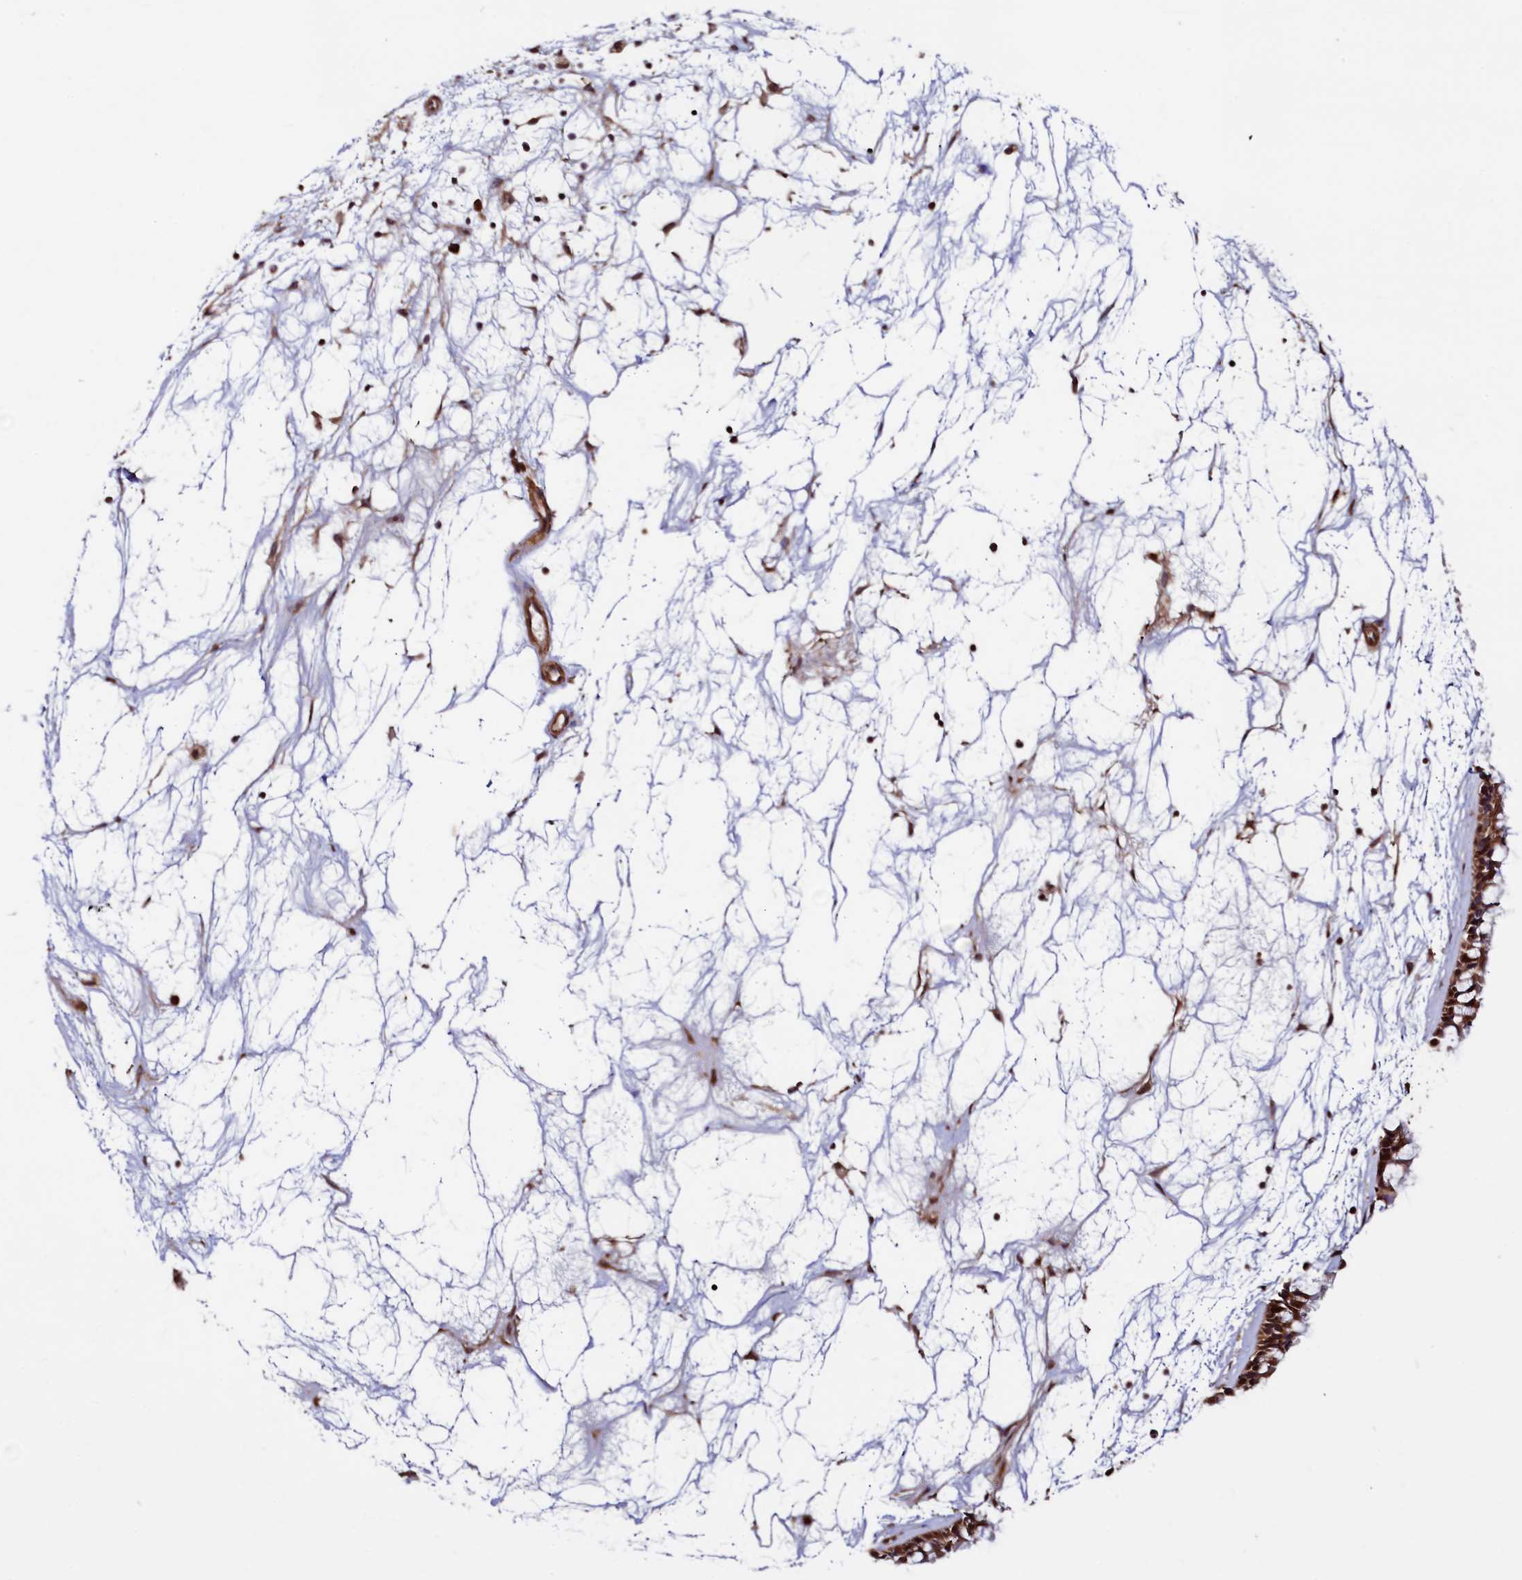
{"staining": {"intensity": "strong", "quantity": ">75%", "location": "cytoplasmic/membranous"}, "tissue": "nasopharynx", "cell_type": "Respiratory epithelial cells", "image_type": "normal", "snomed": [{"axis": "morphology", "description": "Normal tissue, NOS"}, {"axis": "topography", "description": "Nasopharynx"}], "caption": "The micrograph displays staining of benign nasopharynx, revealing strong cytoplasmic/membranous protein positivity (brown color) within respiratory epithelial cells.", "gene": "RBFA", "patient": {"sex": "male", "age": 64}}